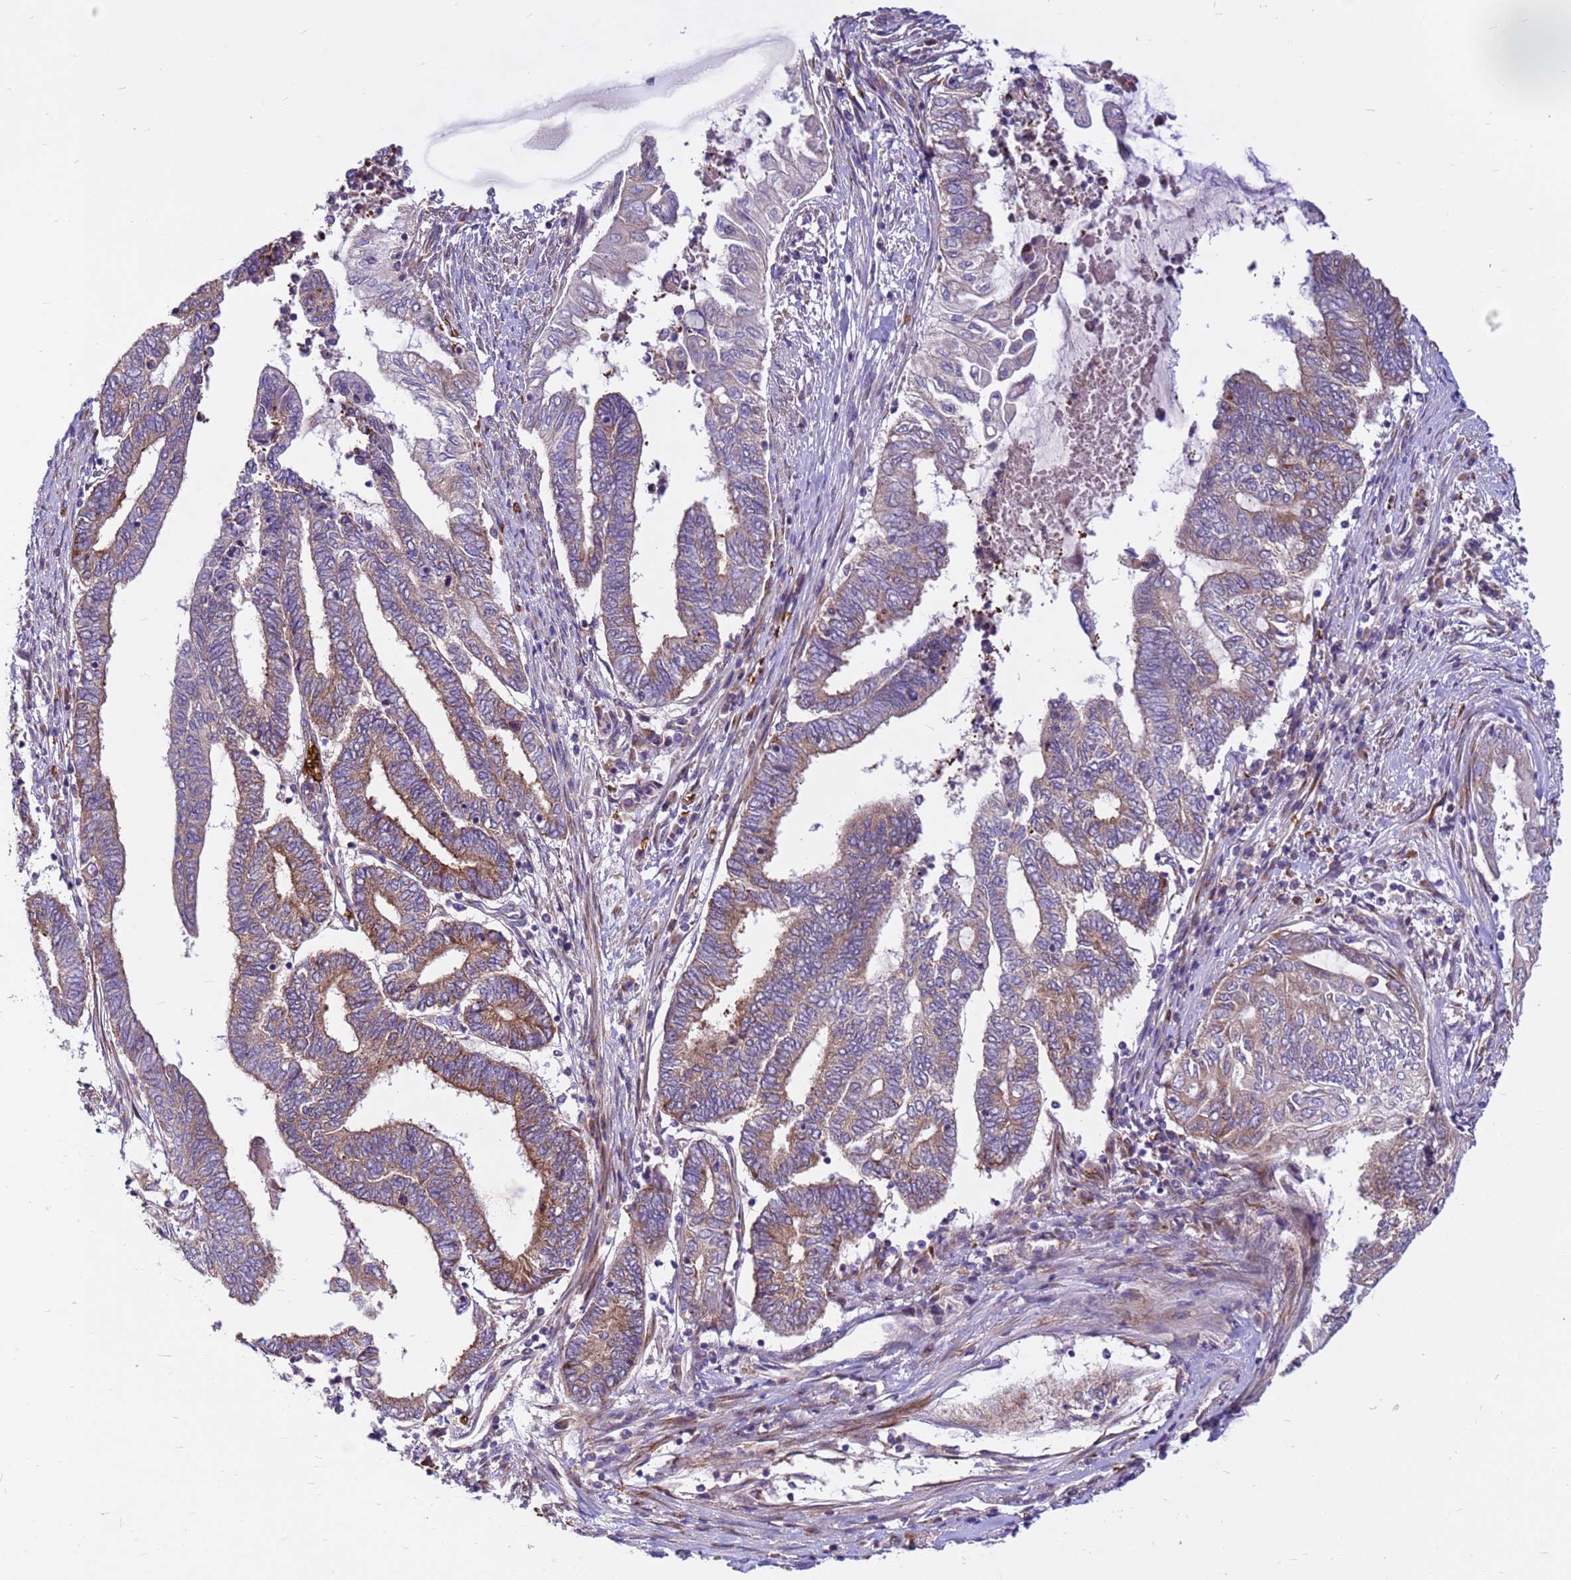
{"staining": {"intensity": "moderate", "quantity": "<25%", "location": "cytoplasmic/membranous"}, "tissue": "endometrial cancer", "cell_type": "Tumor cells", "image_type": "cancer", "snomed": [{"axis": "morphology", "description": "Adenocarcinoma, NOS"}, {"axis": "topography", "description": "Uterus"}, {"axis": "topography", "description": "Endometrium"}], "caption": "Immunohistochemical staining of endometrial cancer reveals moderate cytoplasmic/membranous protein staining in approximately <25% of tumor cells. Ihc stains the protein in brown and the nuclei are stained blue.", "gene": "ZNF669", "patient": {"sex": "female", "age": 70}}